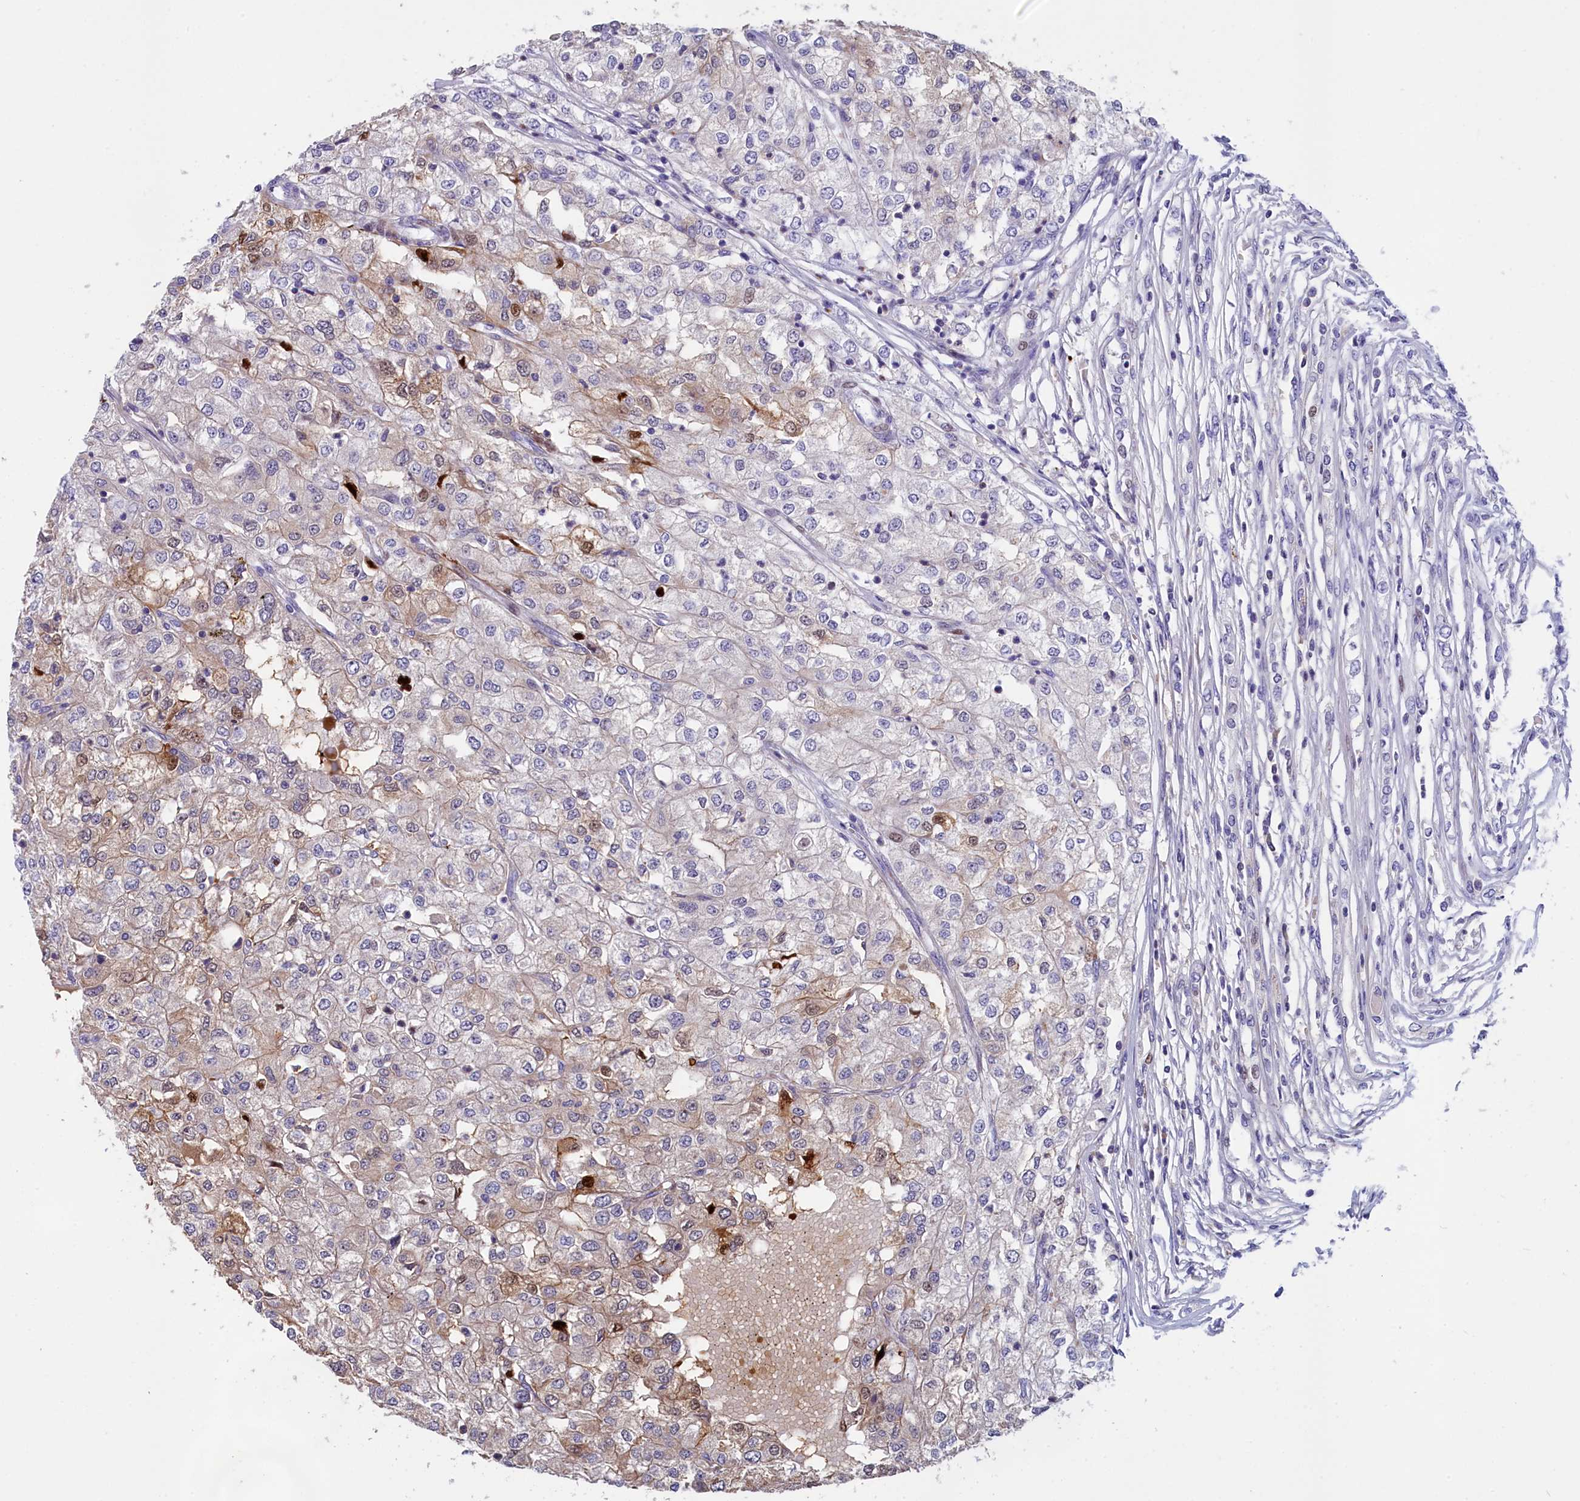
{"staining": {"intensity": "moderate", "quantity": "<25%", "location": "cytoplasmic/membranous"}, "tissue": "renal cancer", "cell_type": "Tumor cells", "image_type": "cancer", "snomed": [{"axis": "morphology", "description": "Adenocarcinoma, NOS"}, {"axis": "topography", "description": "Kidney"}], "caption": "This is a photomicrograph of immunohistochemistry (IHC) staining of renal adenocarcinoma, which shows moderate expression in the cytoplasmic/membranous of tumor cells.", "gene": "NKPD1", "patient": {"sex": "female", "age": 54}}